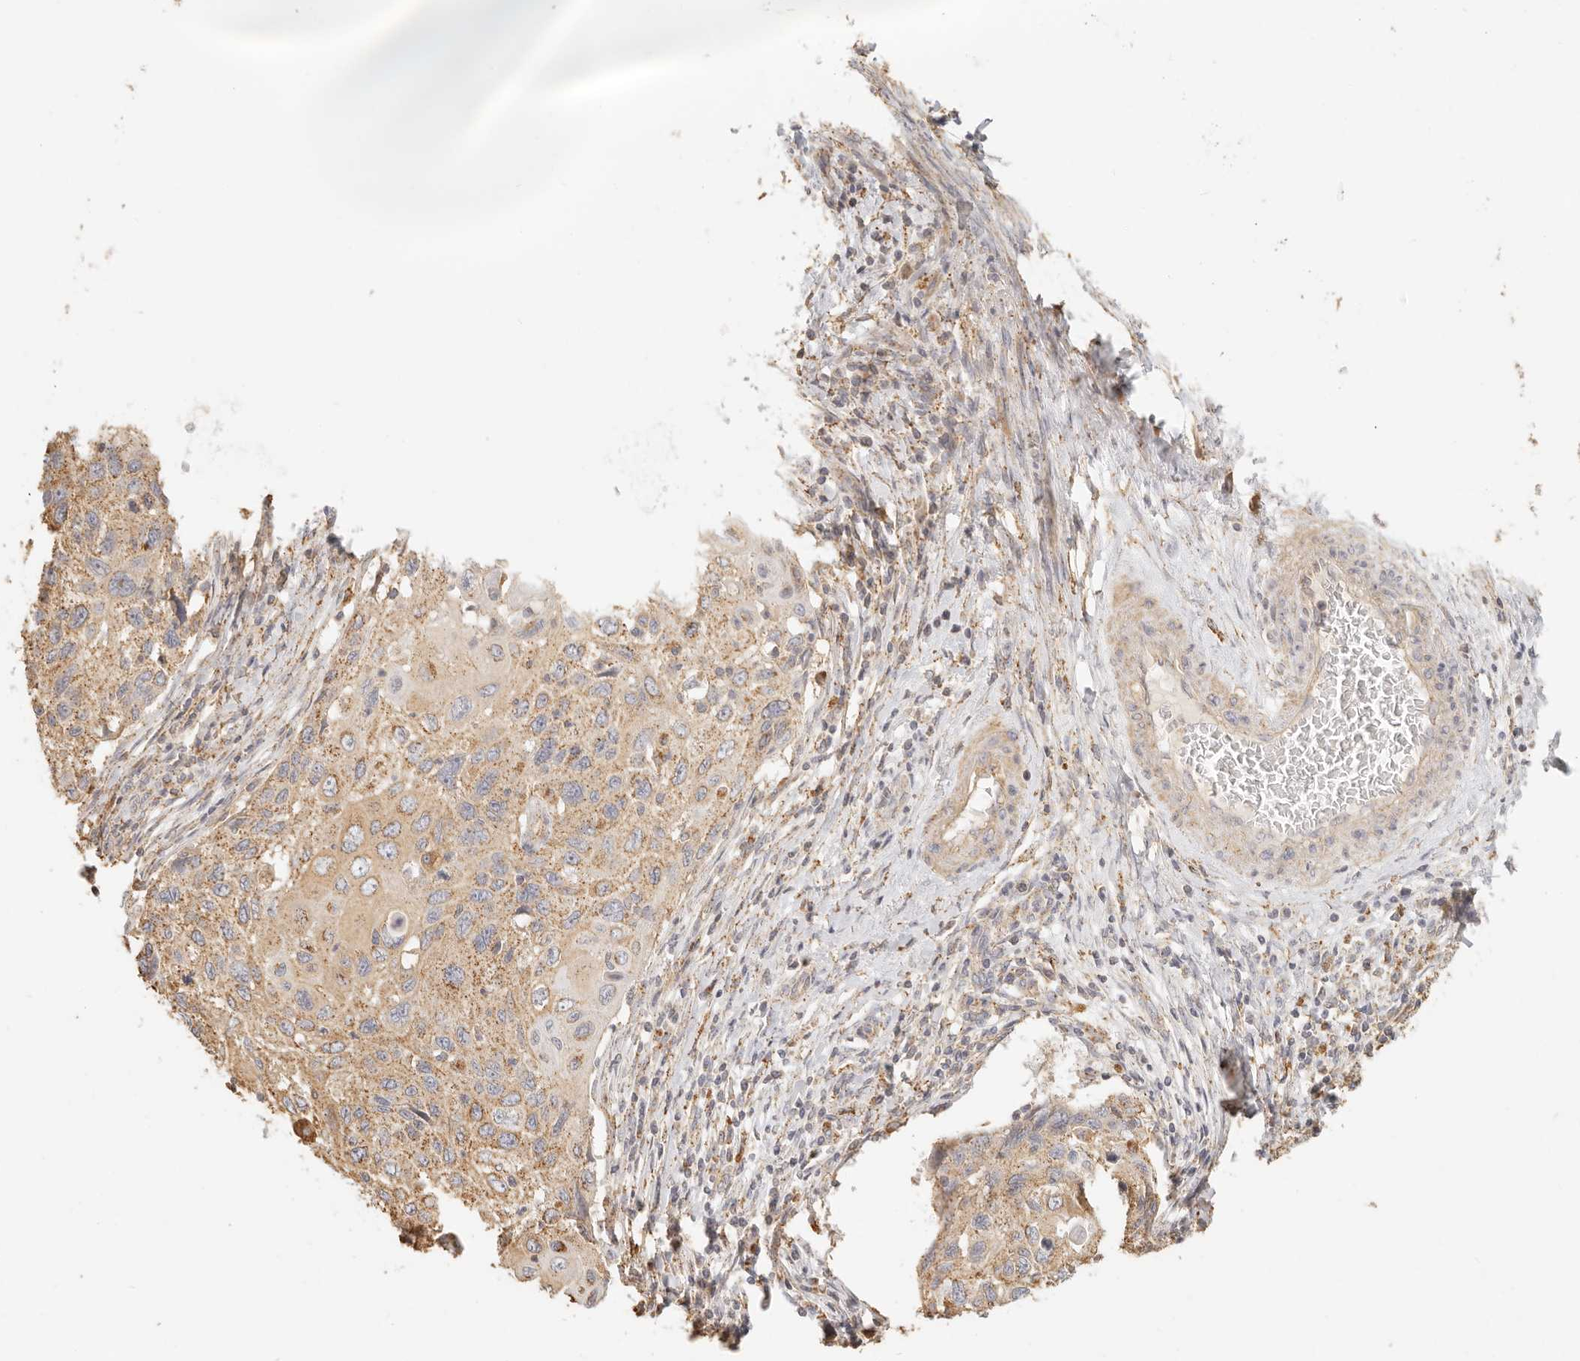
{"staining": {"intensity": "weak", "quantity": "25%-75%", "location": "cytoplasmic/membranous"}, "tissue": "cervical cancer", "cell_type": "Tumor cells", "image_type": "cancer", "snomed": [{"axis": "morphology", "description": "Squamous cell carcinoma, NOS"}, {"axis": "topography", "description": "Cervix"}], "caption": "Immunohistochemistry (IHC) of human cervical cancer (squamous cell carcinoma) exhibits low levels of weak cytoplasmic/membranous expression in approximately 25%-75% of tumor cells.", "gene": "CNMD", "patient": {"sex": "female", "age": 70}}